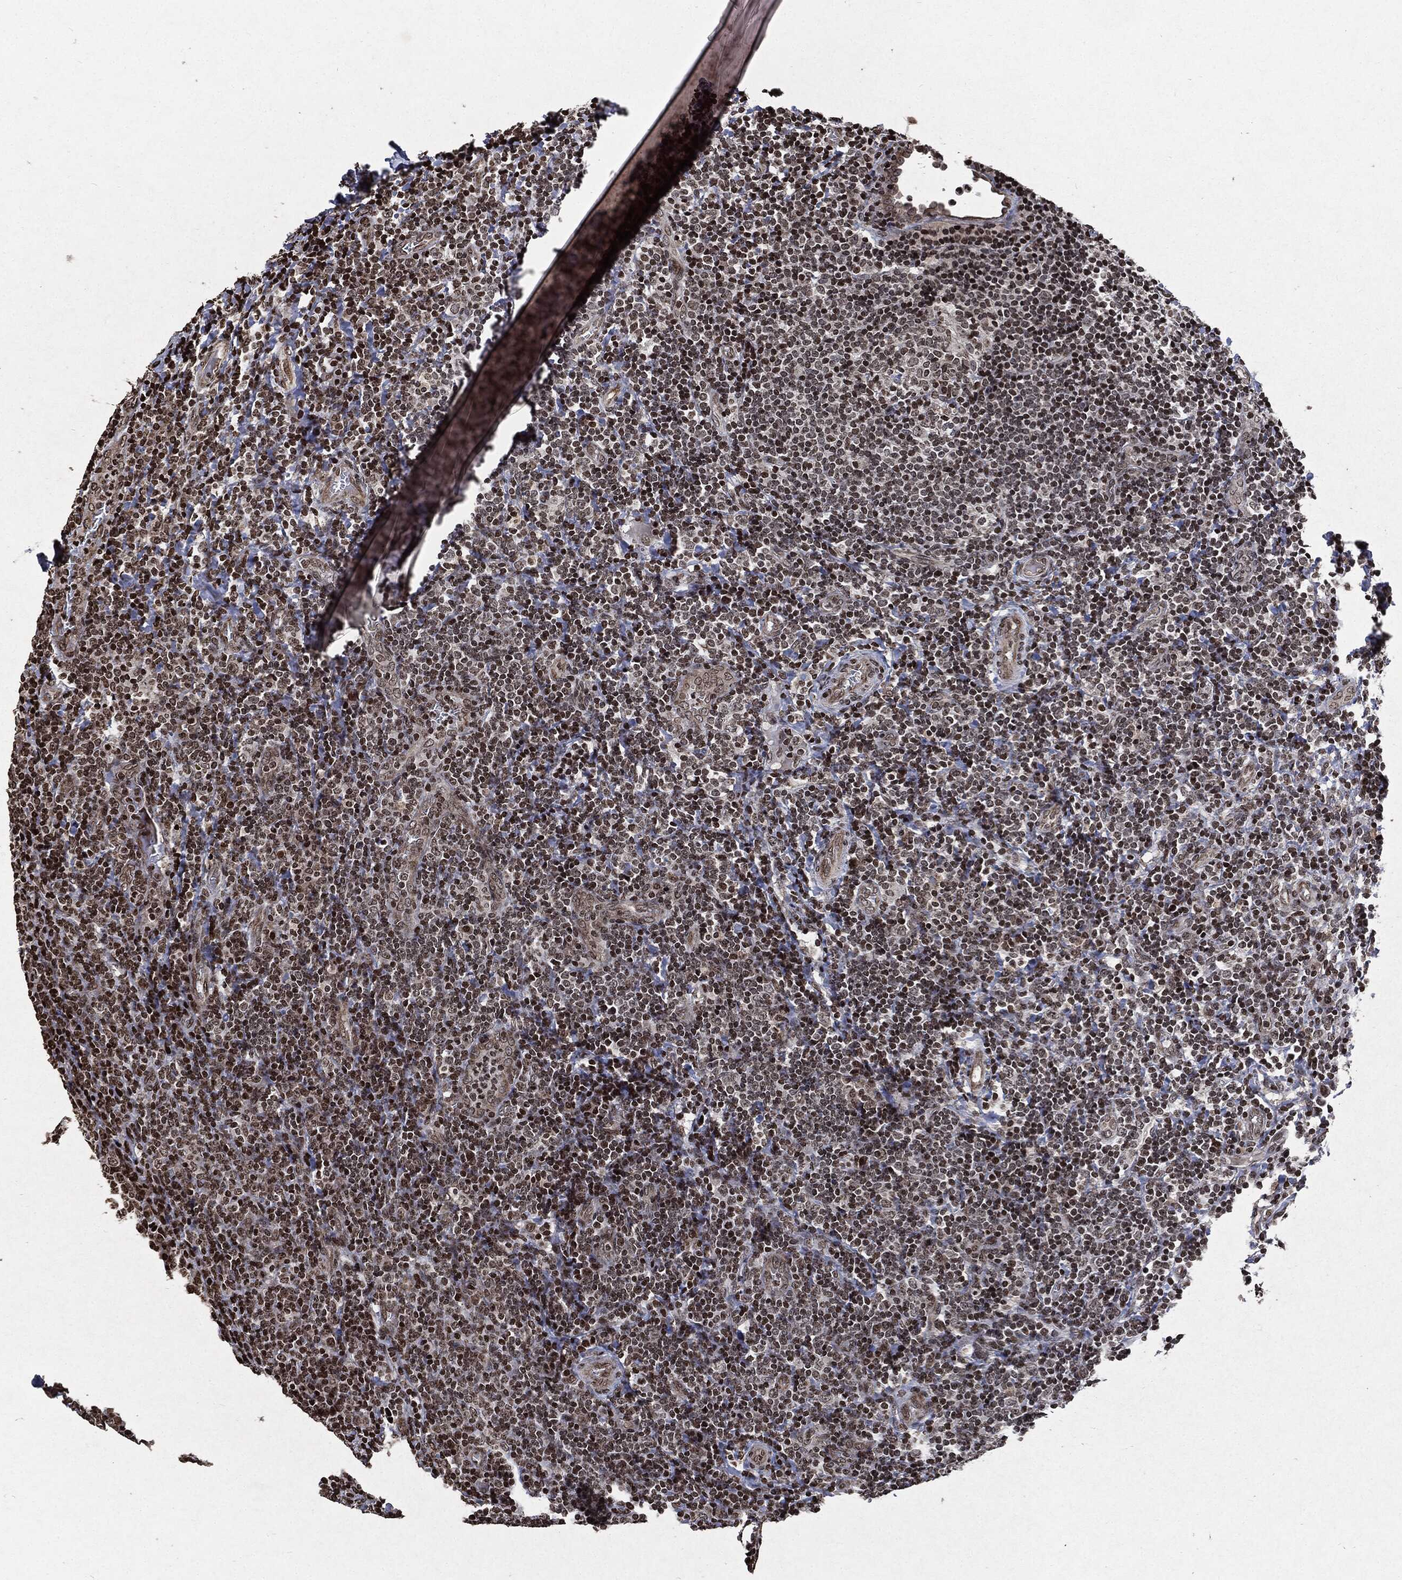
{"staining": {"intensity": "moderate", "quantity": "<25%", "location": "nuclear"}, "tissue": "tonsil", "cell_type": "Germinal center cells", "image_type": "normal", "snomed": [{"axis": "morphology", "description": "Normal tissue, NOS"}, {"axis": "topography", "description": "Tonsil"}], "caption": "Brown immunohistochemical staining in benign tonsil exhibits moderate nuclear staining in approximately <25% of germinal center cells. (Brightfield microscopy of DAB IHC at high magnification).", "gene": "JUN", "patient": {"sex": "female", "age": 5}}